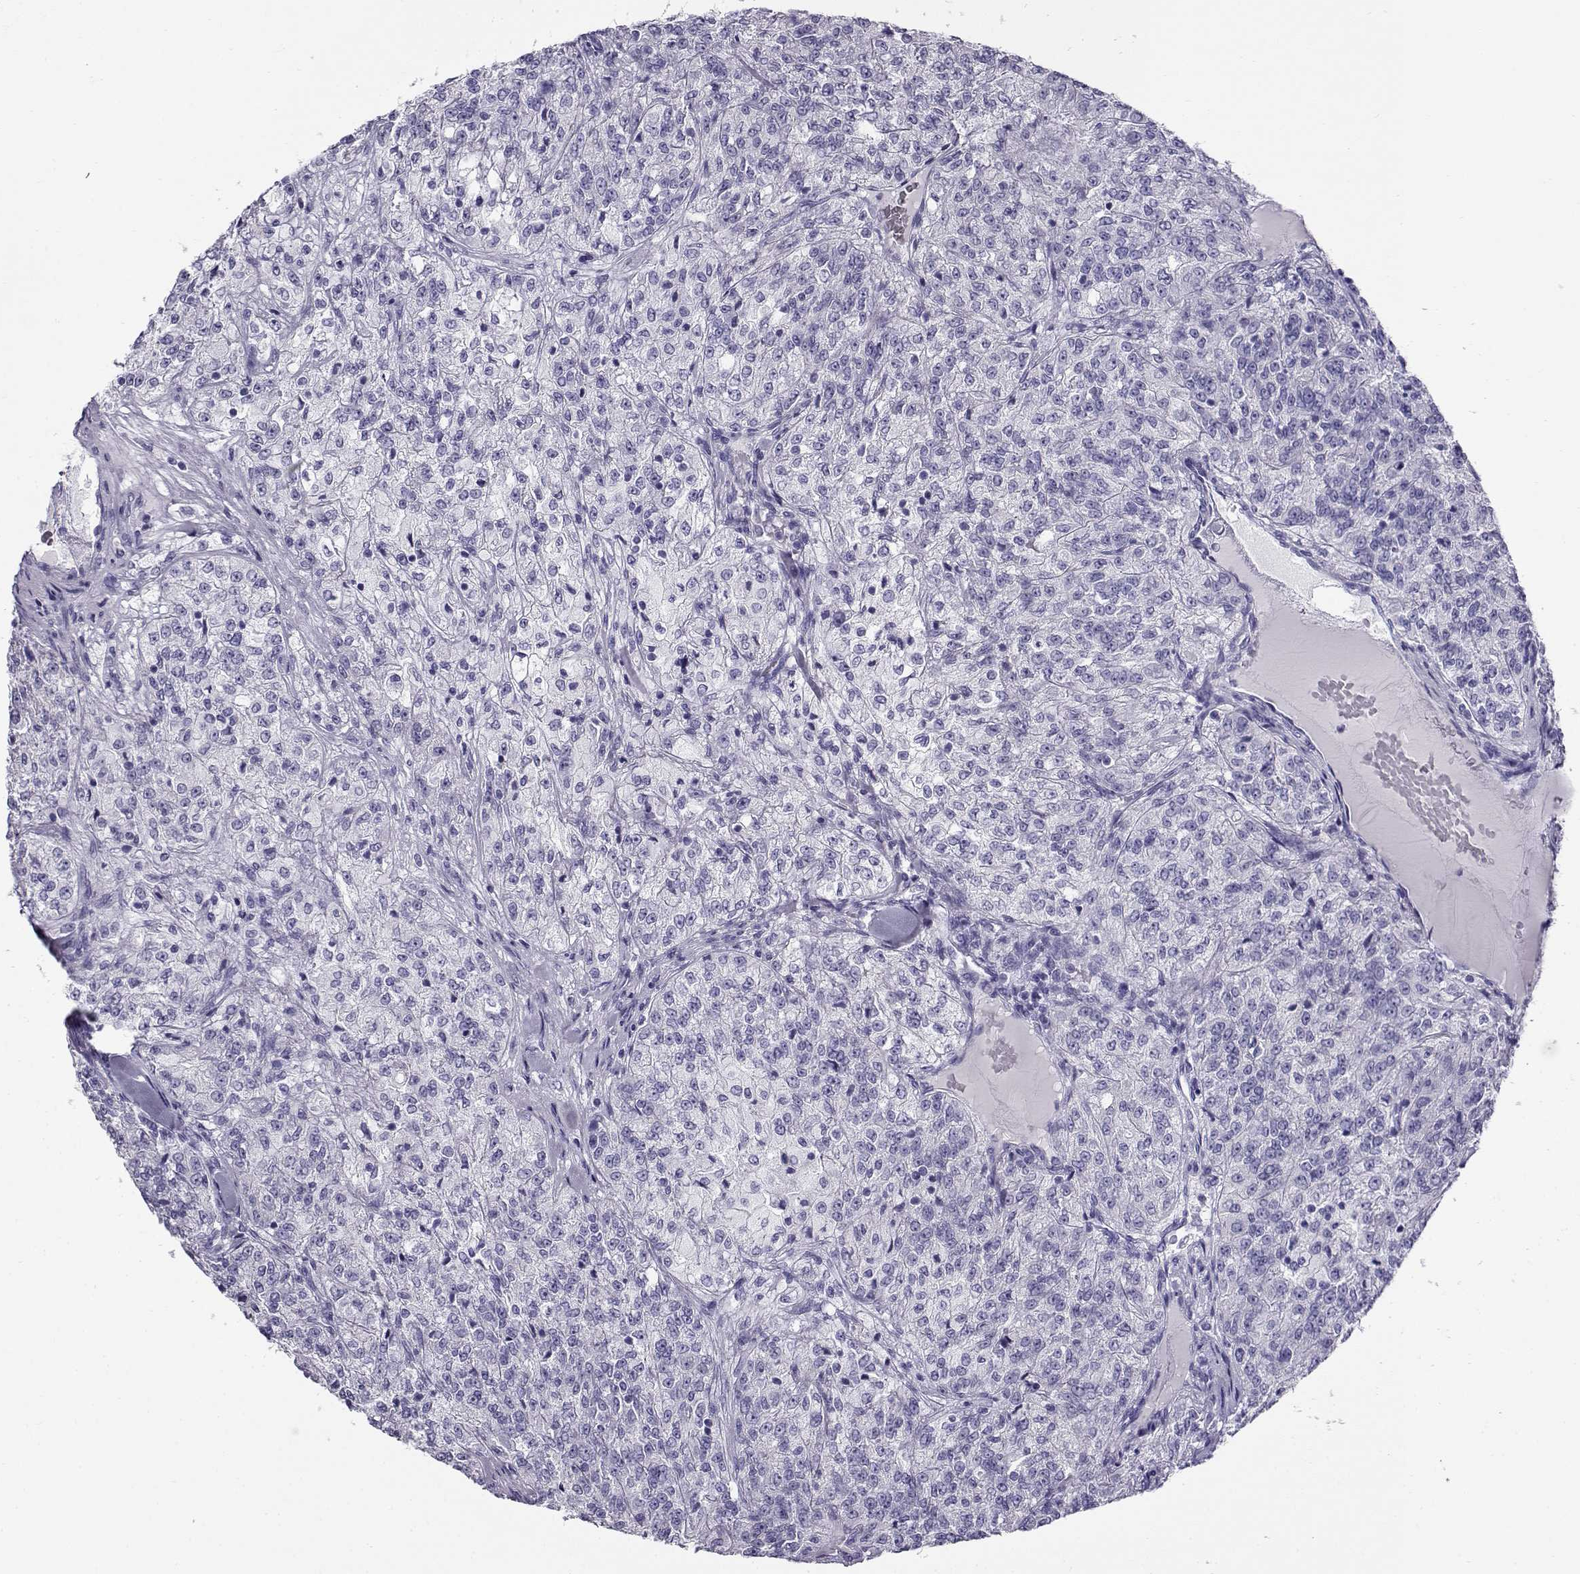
{"staining": {"intensity": "negative", "quantity": "none", "location": "none"}, "tissue": "renal cancer", "cell_type": "Tumor cells", "image_type": "cancer", "snomed": [{"axis": "morphology", "description": "Adenocarcinoma, NOS"}, {"axis": "topography", "description": "Kidney"}], "caption": "Photomicrograph shows no significant protein expression in tumor cells of renal adenocarcinoma.", "gene": "CABS1", "patient": {"sex": "female", "age": 63}}